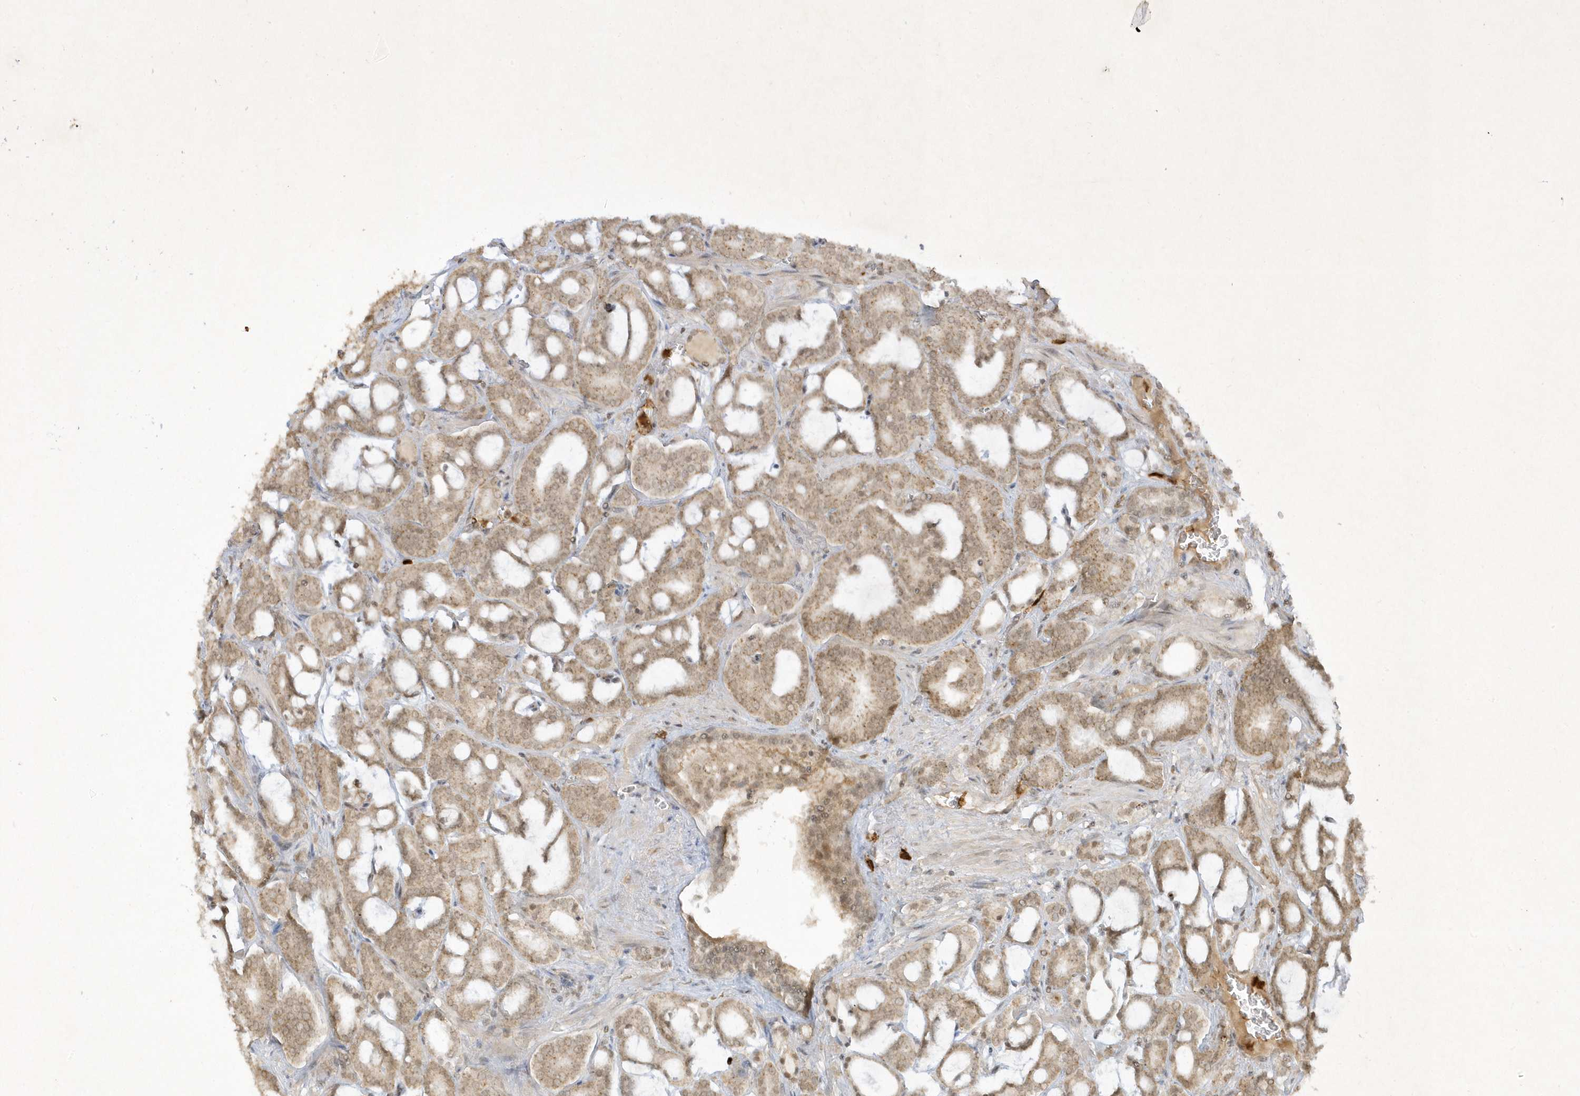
{"staining": {"intensity": "weak", "quantity": ">75%", "location": "cytoplasmic/membranous"}, "tissue": "prostate cancer", "cell_type": "Tumor cells", "image_type": "cancer", "snomed": [{"axis": "morphology", "description": "Adenocarcinoma, High grade"}, {"axis": "topography", "description": "Prostate and seminal vesicle, NOS"}], "caption": "Human prostate cancer (adenocarcinoma (high-grade)) stained with a protein marker demonstrates weak staining in tumor cells.", "gene": "ZNF213", "patient": {"sex": "male", "age": 67}}